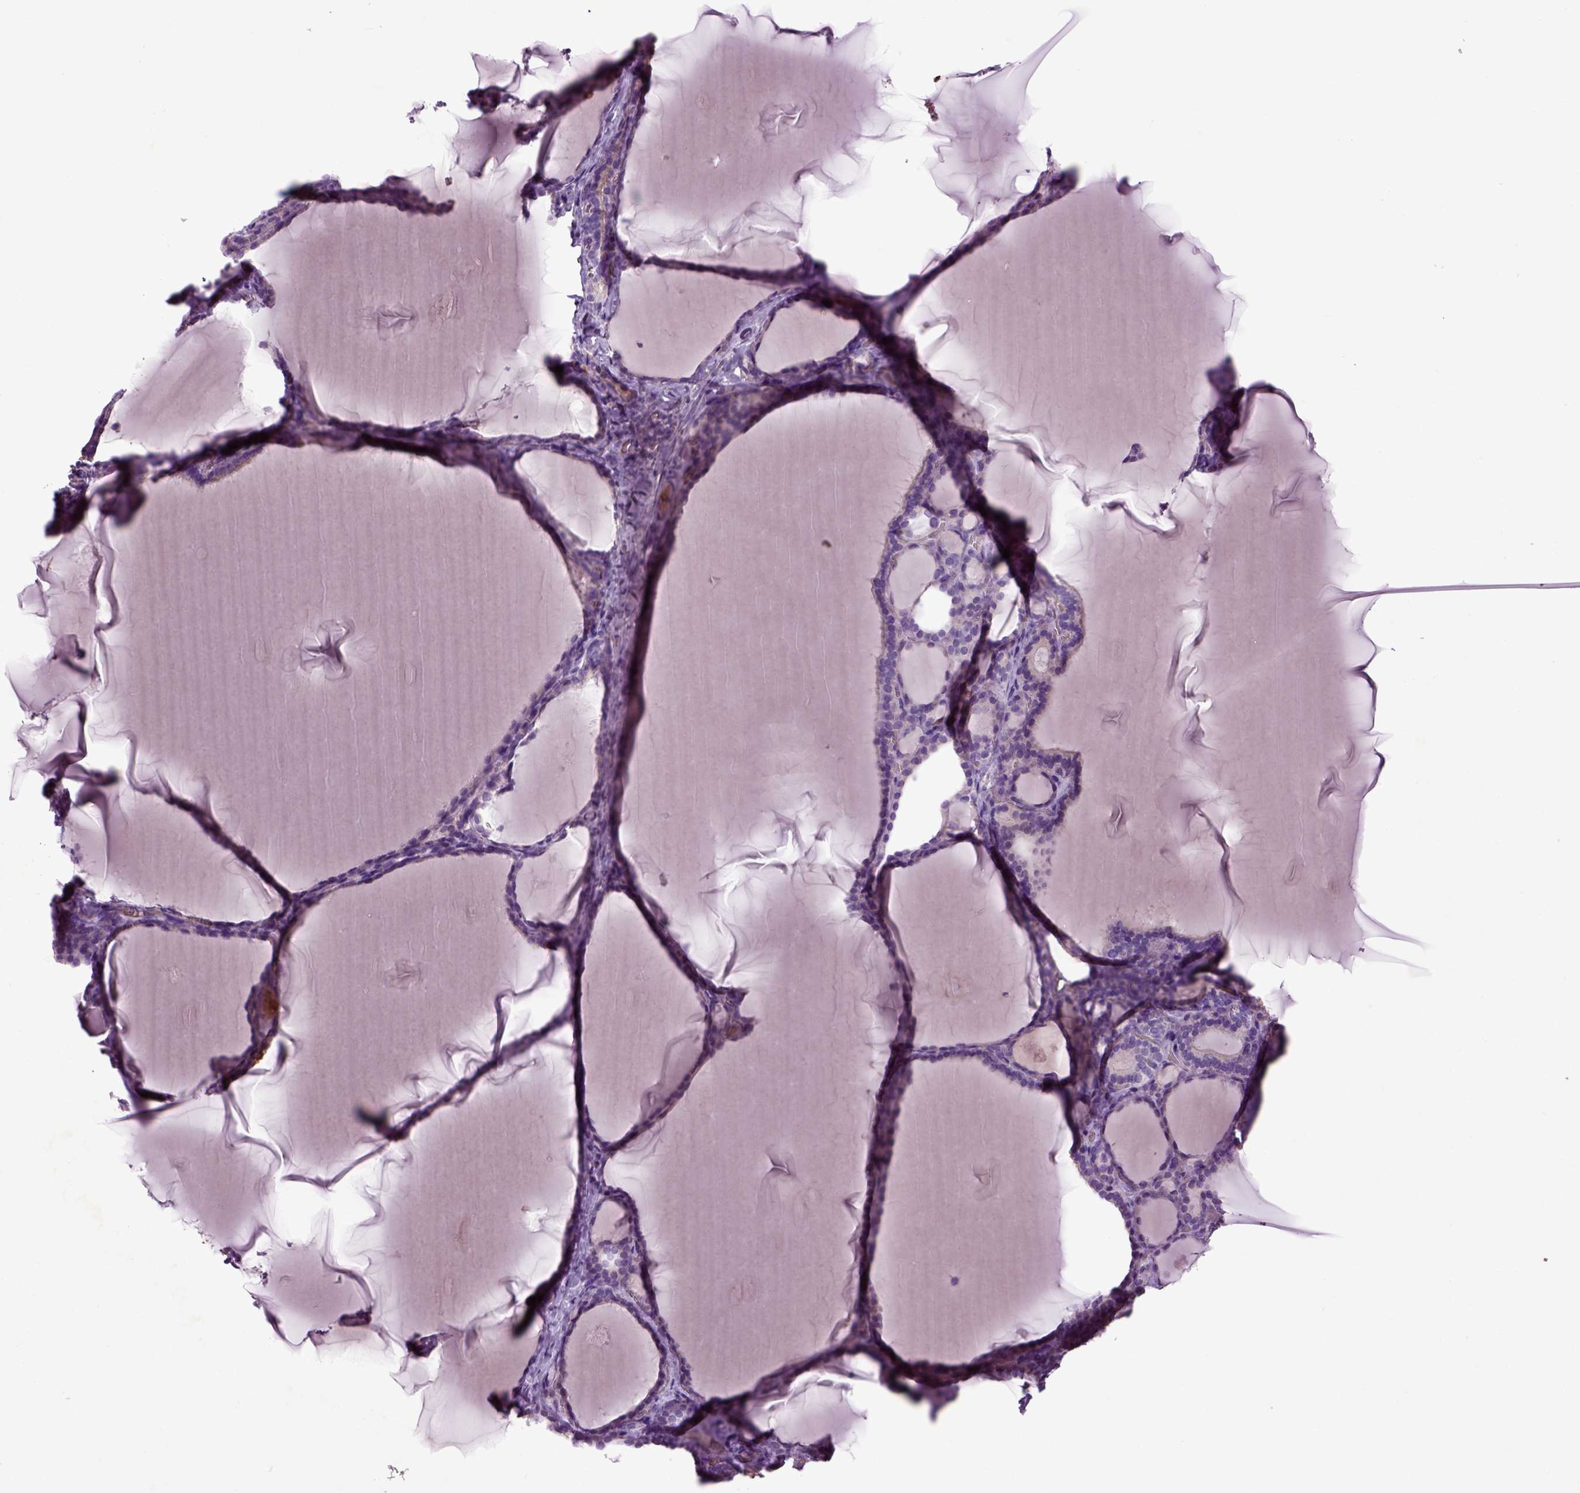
{"staining": {"intensity": "negative", "quantity": "none", "location": "none"}, "tissue": "thyroid gland", "cell_type": "Glandular cells", "image_type": "normal", "snomed": [{"axis": "morphology", "description": "Normal tissue, NOS"}, {"axis": "morphology", "description": "Hyperplasia, NOS"}, {"axis": "topography", "description": "Thyroid gland"}], "caption": "This is an immunohistochemistry (IHC) micrograph of benign thyroid gland. There is no expression in glandular cells.", "gene": "SPON1", "patient": {"sex": "female", "age": 27}}